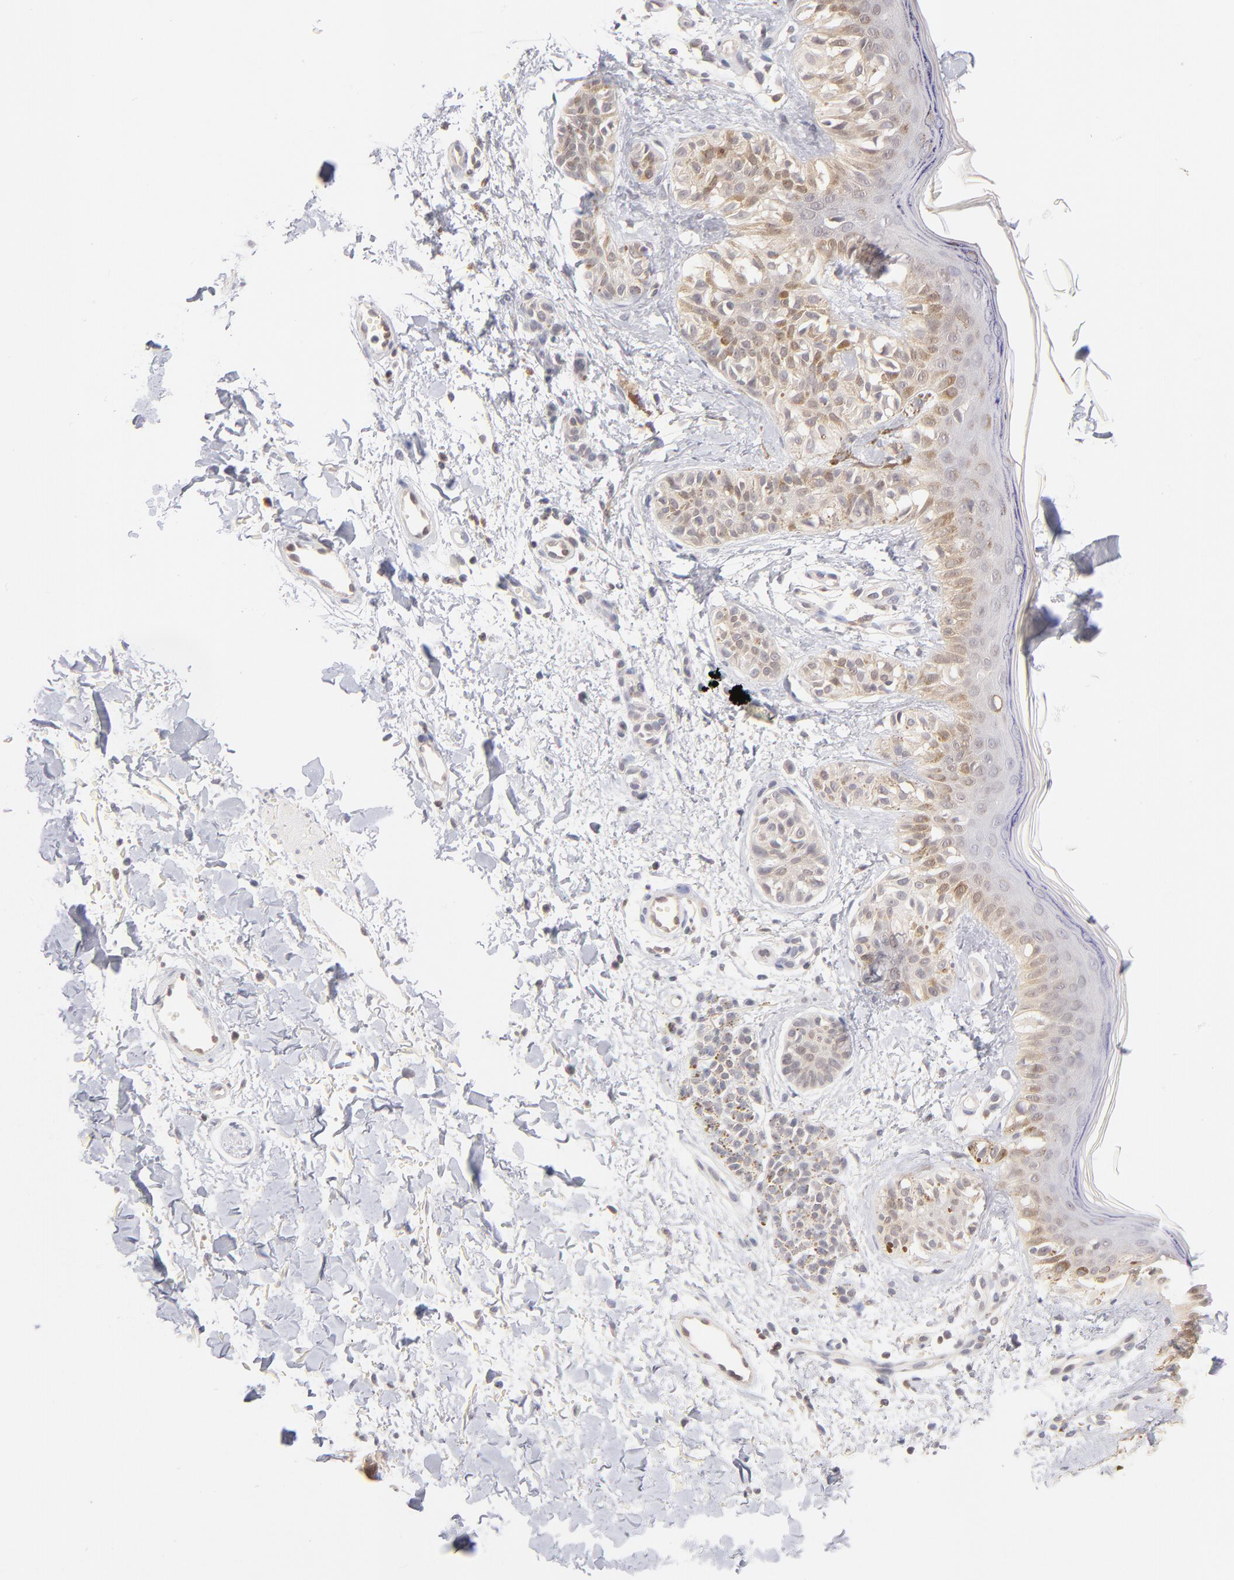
{"staining": {"intensity": "weak", "quantity": ">75%", "location": "cytoplasmic/membranous,nuclear"}, "tissue": "melanoma", "cell_type": "Tumor cells", "image_type": "cancer", "snomed": [{"axis": "morphology", "description": "Normal tissue, NOS"}, {"axis": "morphology", "description": "Malignant melanoma, NOS"}, {"axis": "topography", "description": "Skin"}], "caption": "The micrograph exhibits staining of melanoma, revealing weak cytoplasmic/membranous and nuclear protein staining (brown color) within tumor cells.", "gene": "CASP6", "patient": {"sex": "male", "age": 83}}